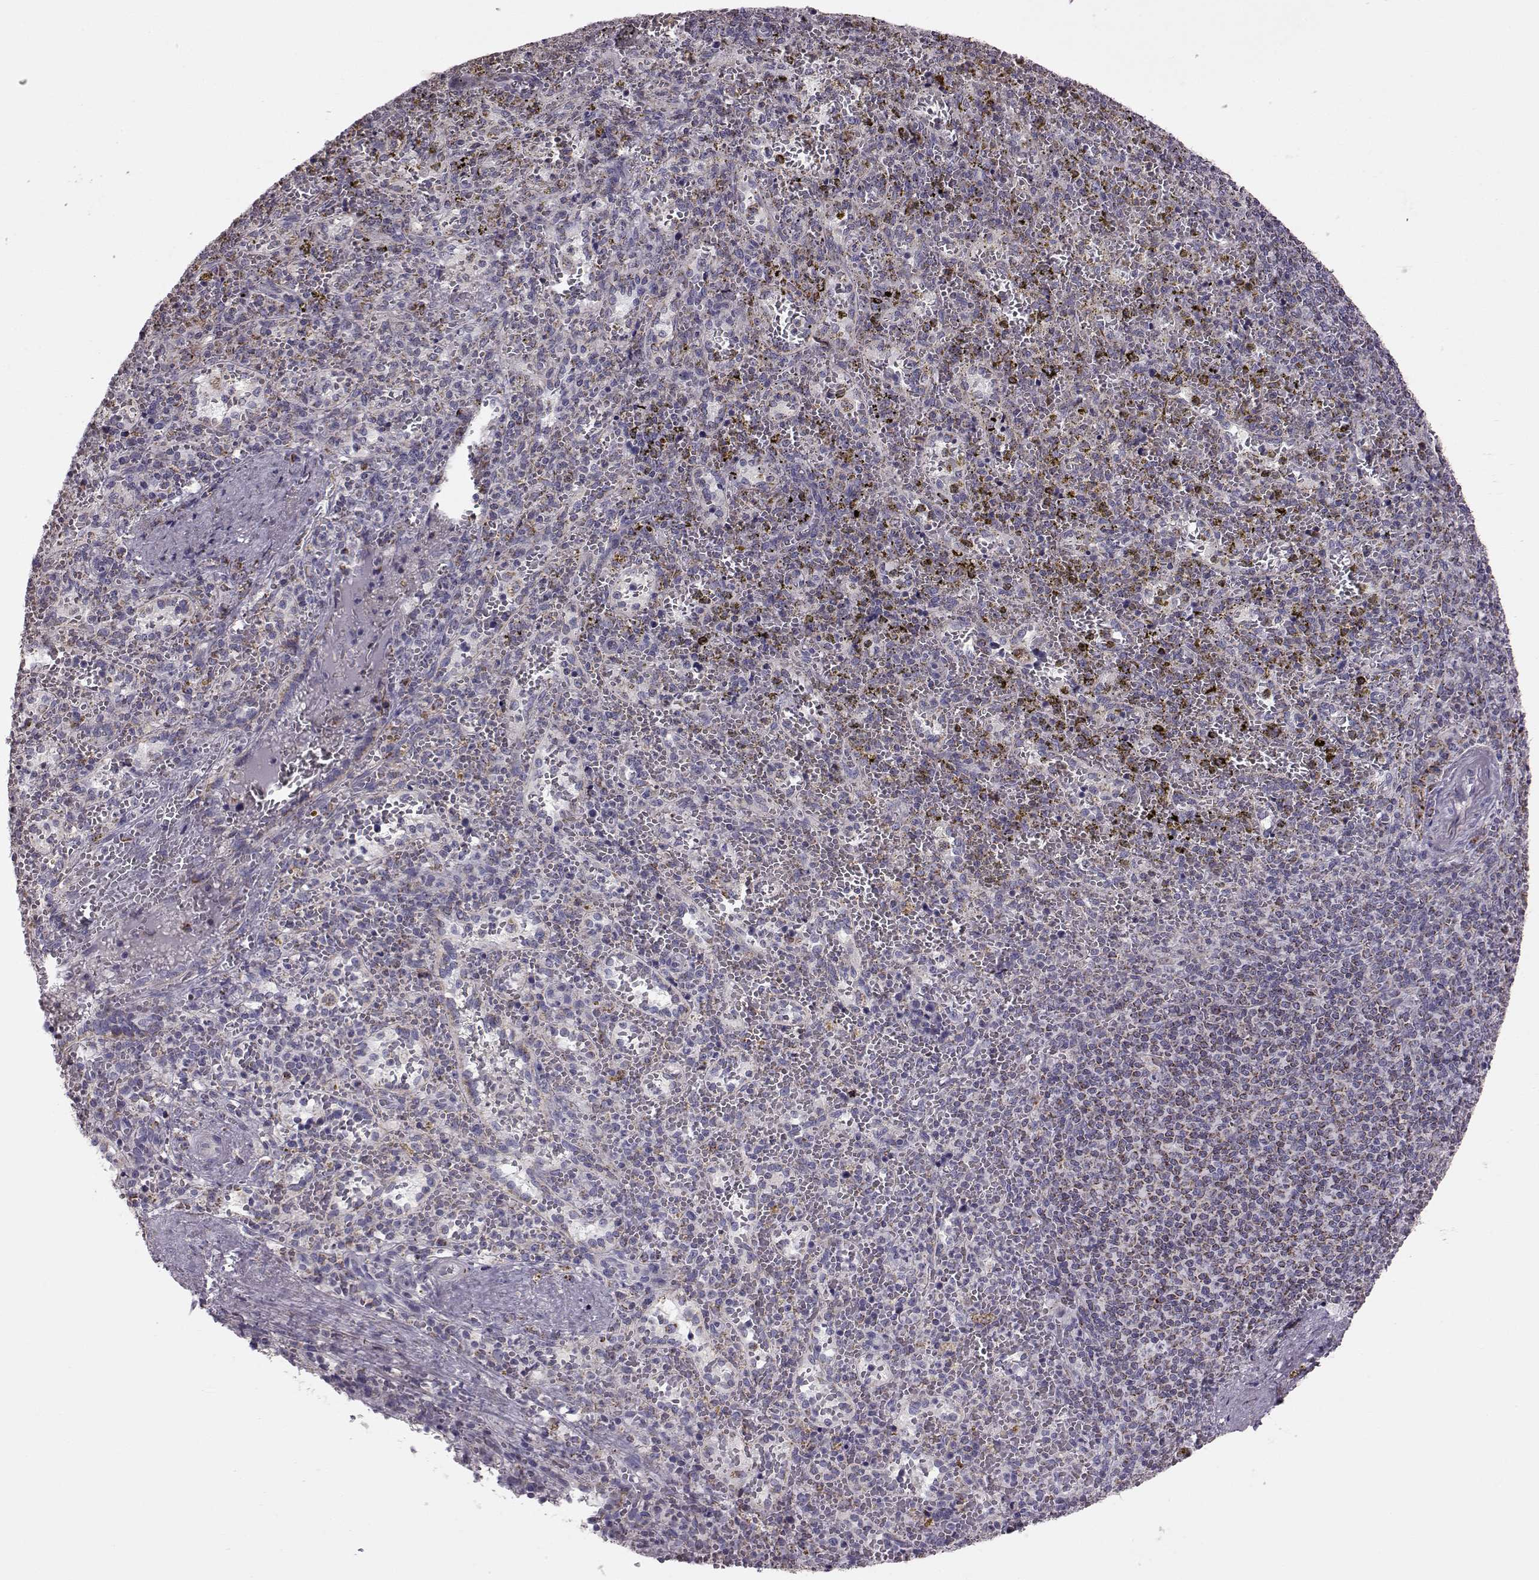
{"staining": {"intensity": "moderate", "quantity": "<25%", "location": "cytoplasmic/membranous"}, "tissue": "spleen", "cell_type": "Cells in red pulp", "image_type": "normal", "snomed": [{"axis": "morphology", "description": "Normal tissue, NOS"}, {"axis": "topography", "description": "Spleen"}], "caption": "Benign spleen exhibits moderate cytoplasmic/membranous staining in about <25% of cells in red pulp, visualized by immunohistochemistry. The staining is performed using DAB brown chromogen to label protein expression. The nuclei are counter-stained blue using hematoxylin.", "gene": "ATP5MF", "patient": {"sex": "female", "age": 50}}